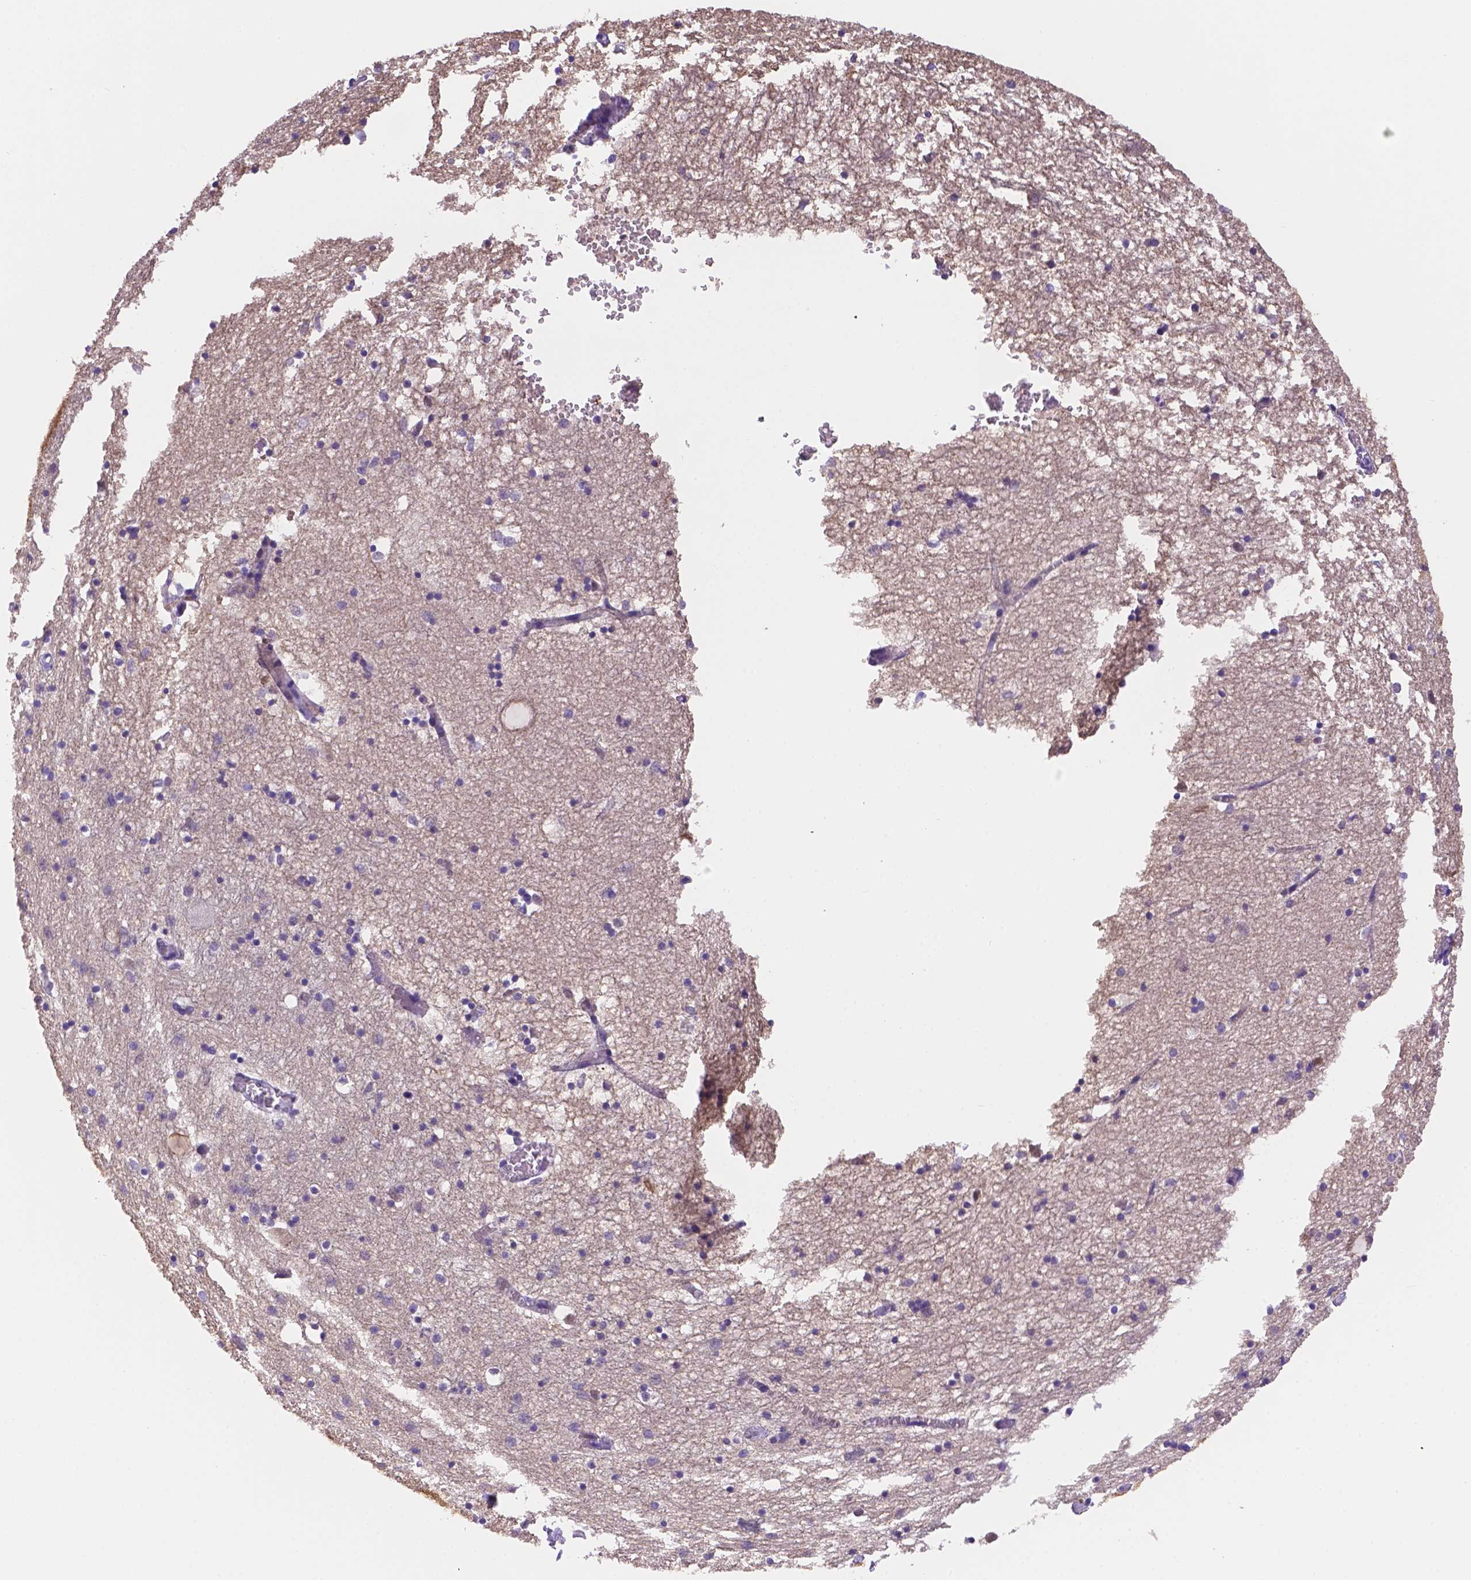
{"staining": {"intensity": "moderate", "quantity": "<25%", "location": "cytoplasmic/membranous"}, "tissue": "hippocampus", "cell_type": "Glial cells", "image_type": "normal", "snomed": [{"axis": "morphology", "description": "Normal tissue, NOS"}, {"axis": "topography", "description": "Lateral ventricle wall"}, {"axis": "topography", "description": "Hippocampus"}], "caption": "Glial cells display low levels of moderate cytoplasmic/membranous staining in approximately <25% of cells in benign hippocampus.", "gene": "NXPE2", "patient": {"sex": "female", "age": 63}}